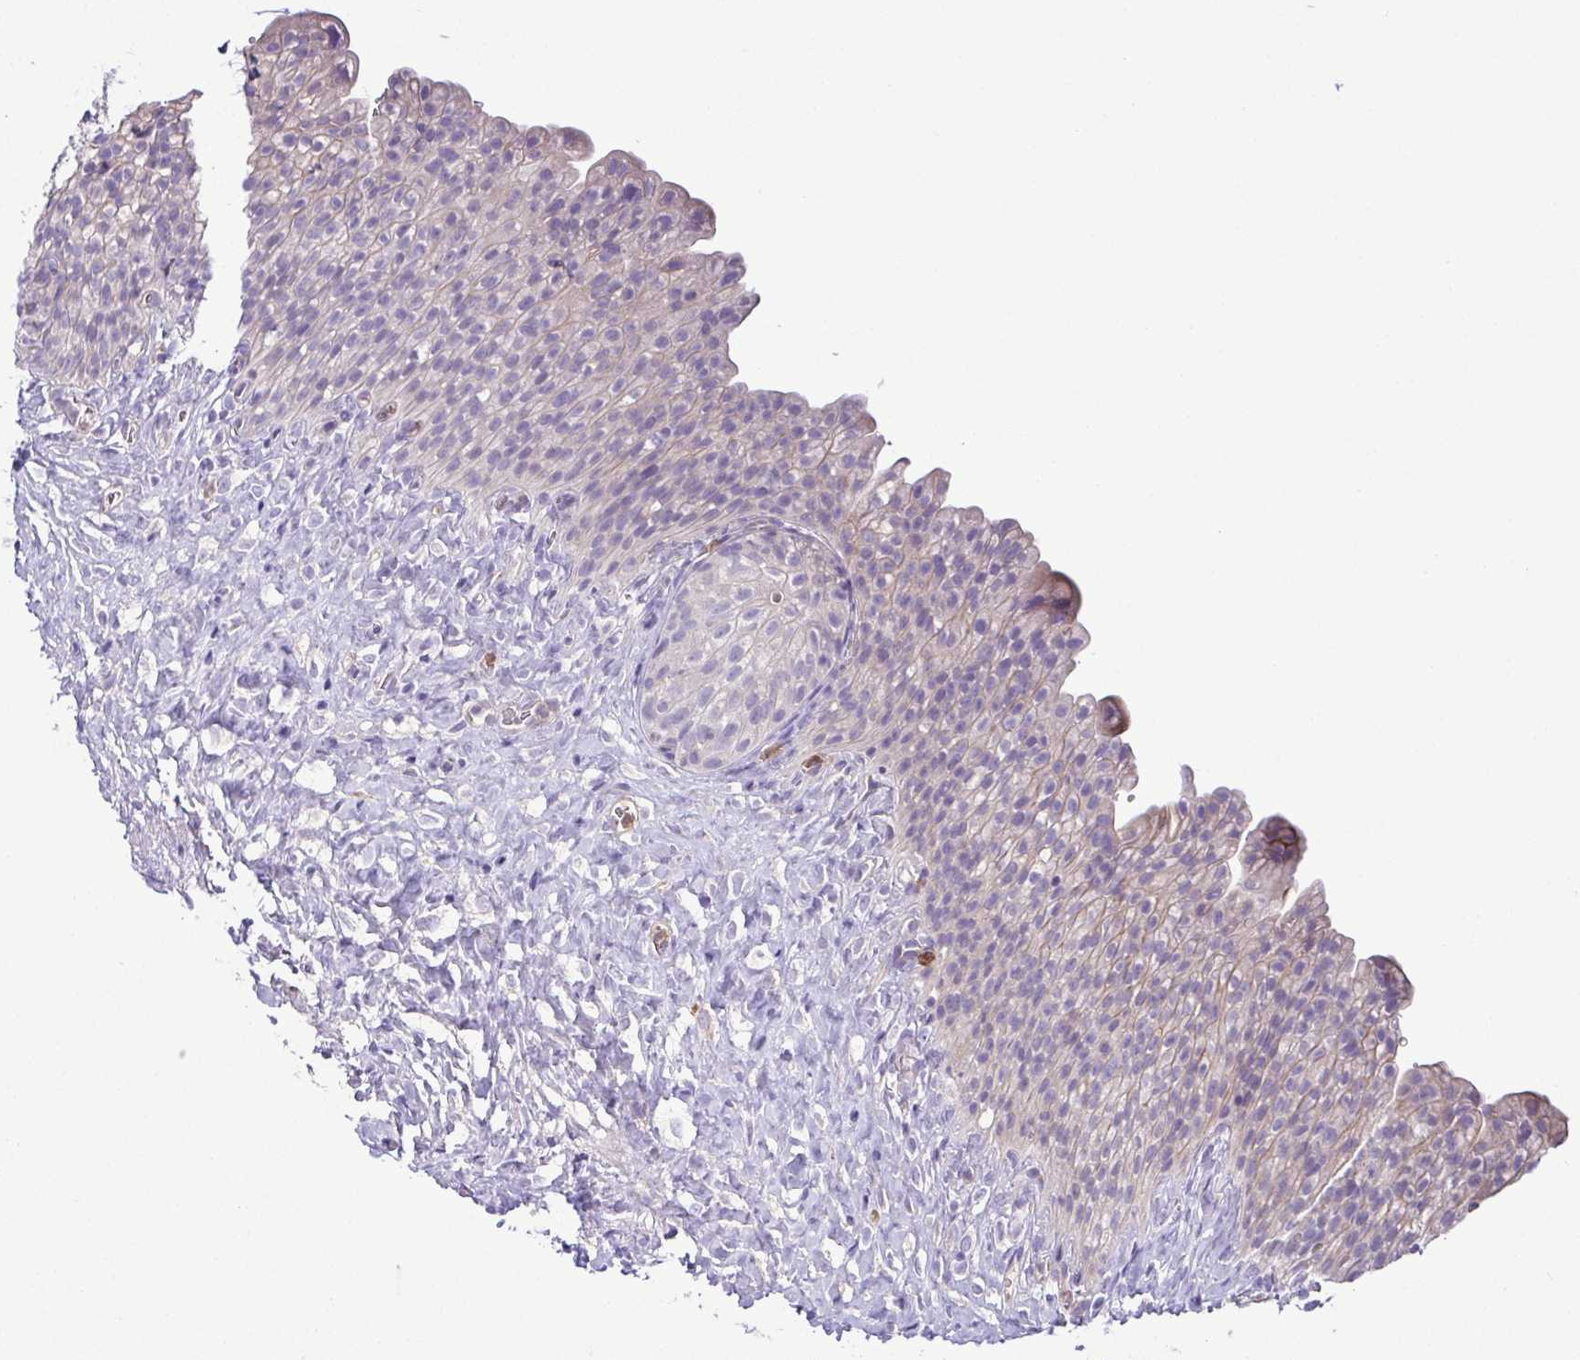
{"staining": {"intensity": "negative", "quantity": "none", "location": "none"}, "tissue": "urinary bladder", "cell_type": "Urothelial cells", "image_type": "normal", "snomed": [{"axis": "morphology", "description": "Normal tissue, NOS"}, {"axis": "topography", "description": "Urinary bladder"}, {"axis": "topography", "description": "Prostate"}], "caption": "The micrograph exhibits no staining of urothelial cells in benign urinary bladder.", "gene": "MYL10", "patient": {"sex": "male", "age": 76}}